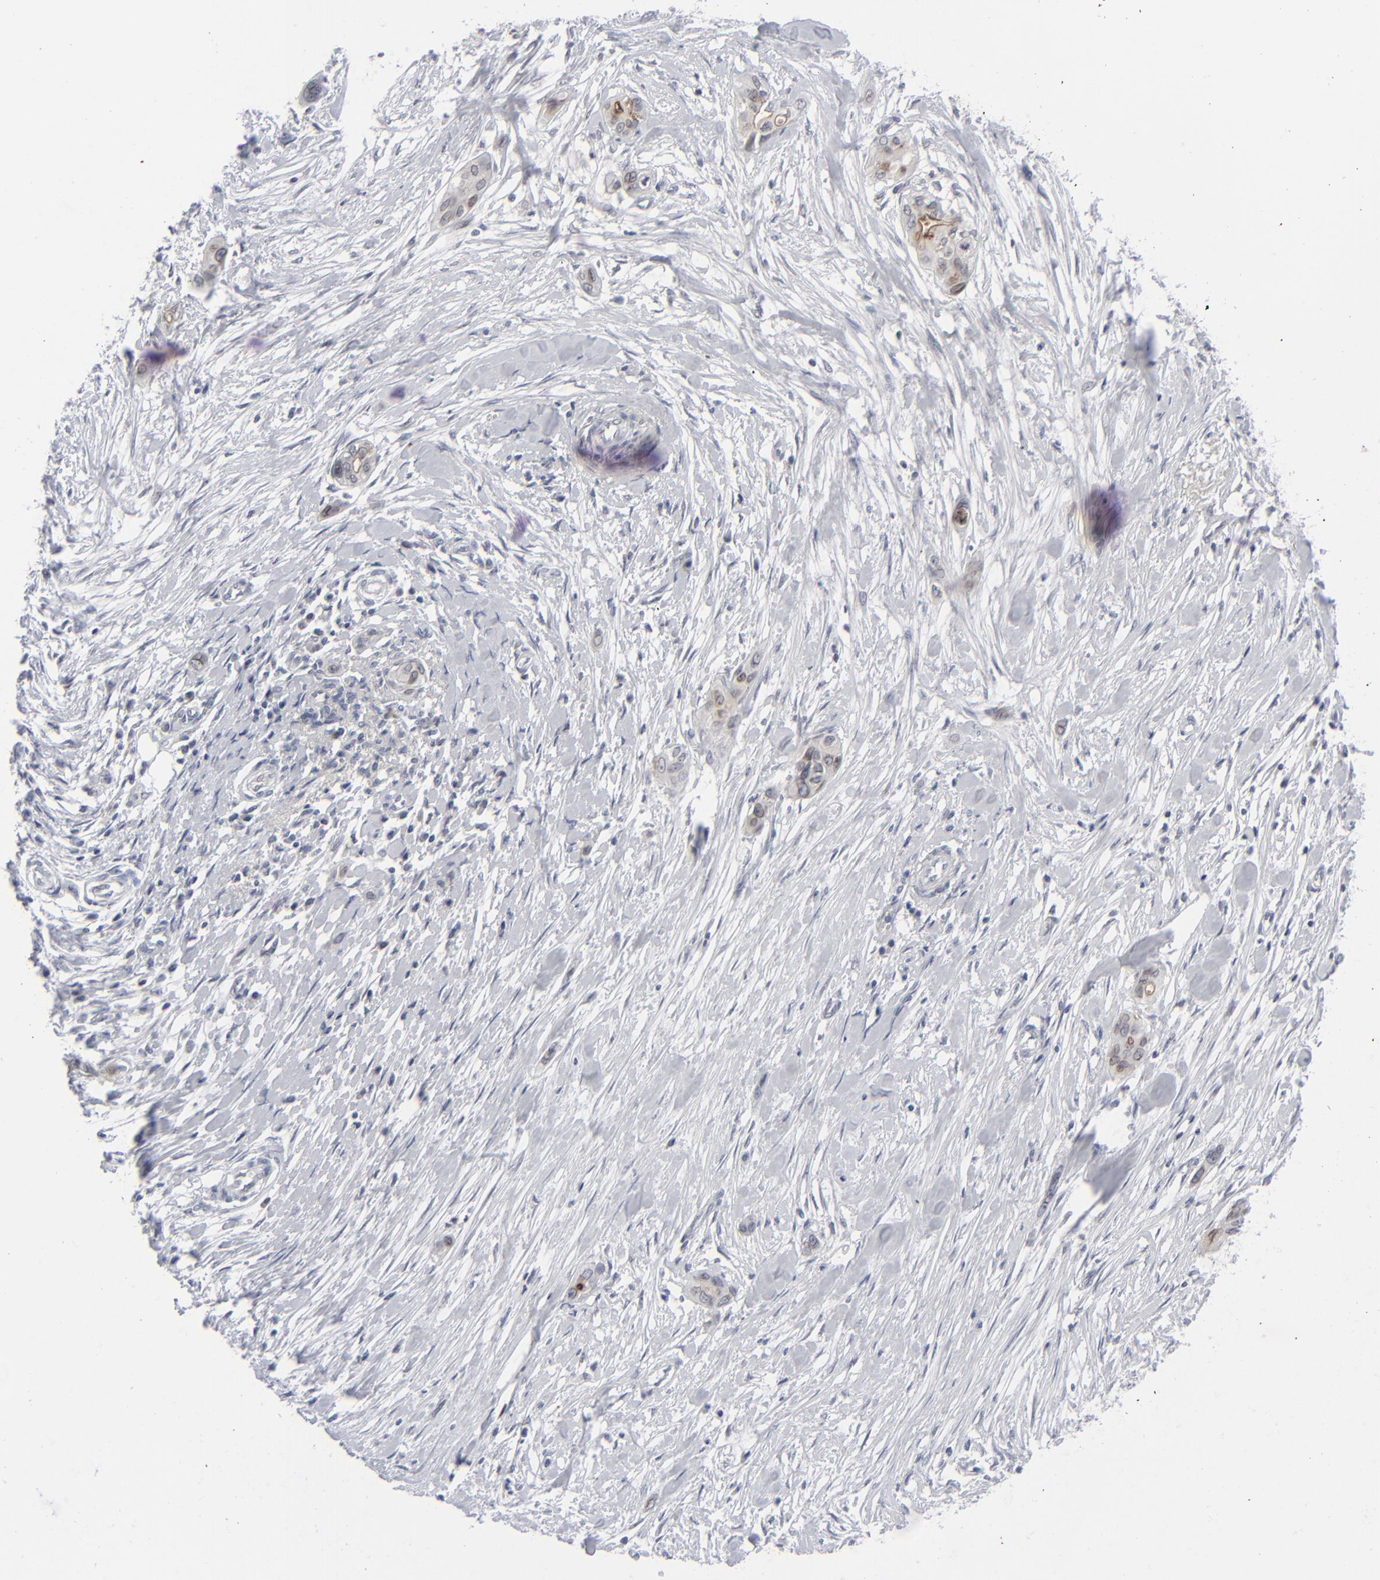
{"staining": {"intensity": "weak", "quantity": "<25%", "location": "cytoplasmic/membranous"}, "tissue": "pancreatic cancer", "cell_type": "Tumor cells", "image_type": "cancer", "snomed": [{"axis": "morphology", "description": "Adenocarcinoma, NOS"}, {"axis": "topography", "description": "Pancreas"}], "caption": "Tumor cells show no significant protein expression in adenocarcinoma (pancreatic).", "gene": "NUP88", "patient": {"sex": "female", "age": 60}}